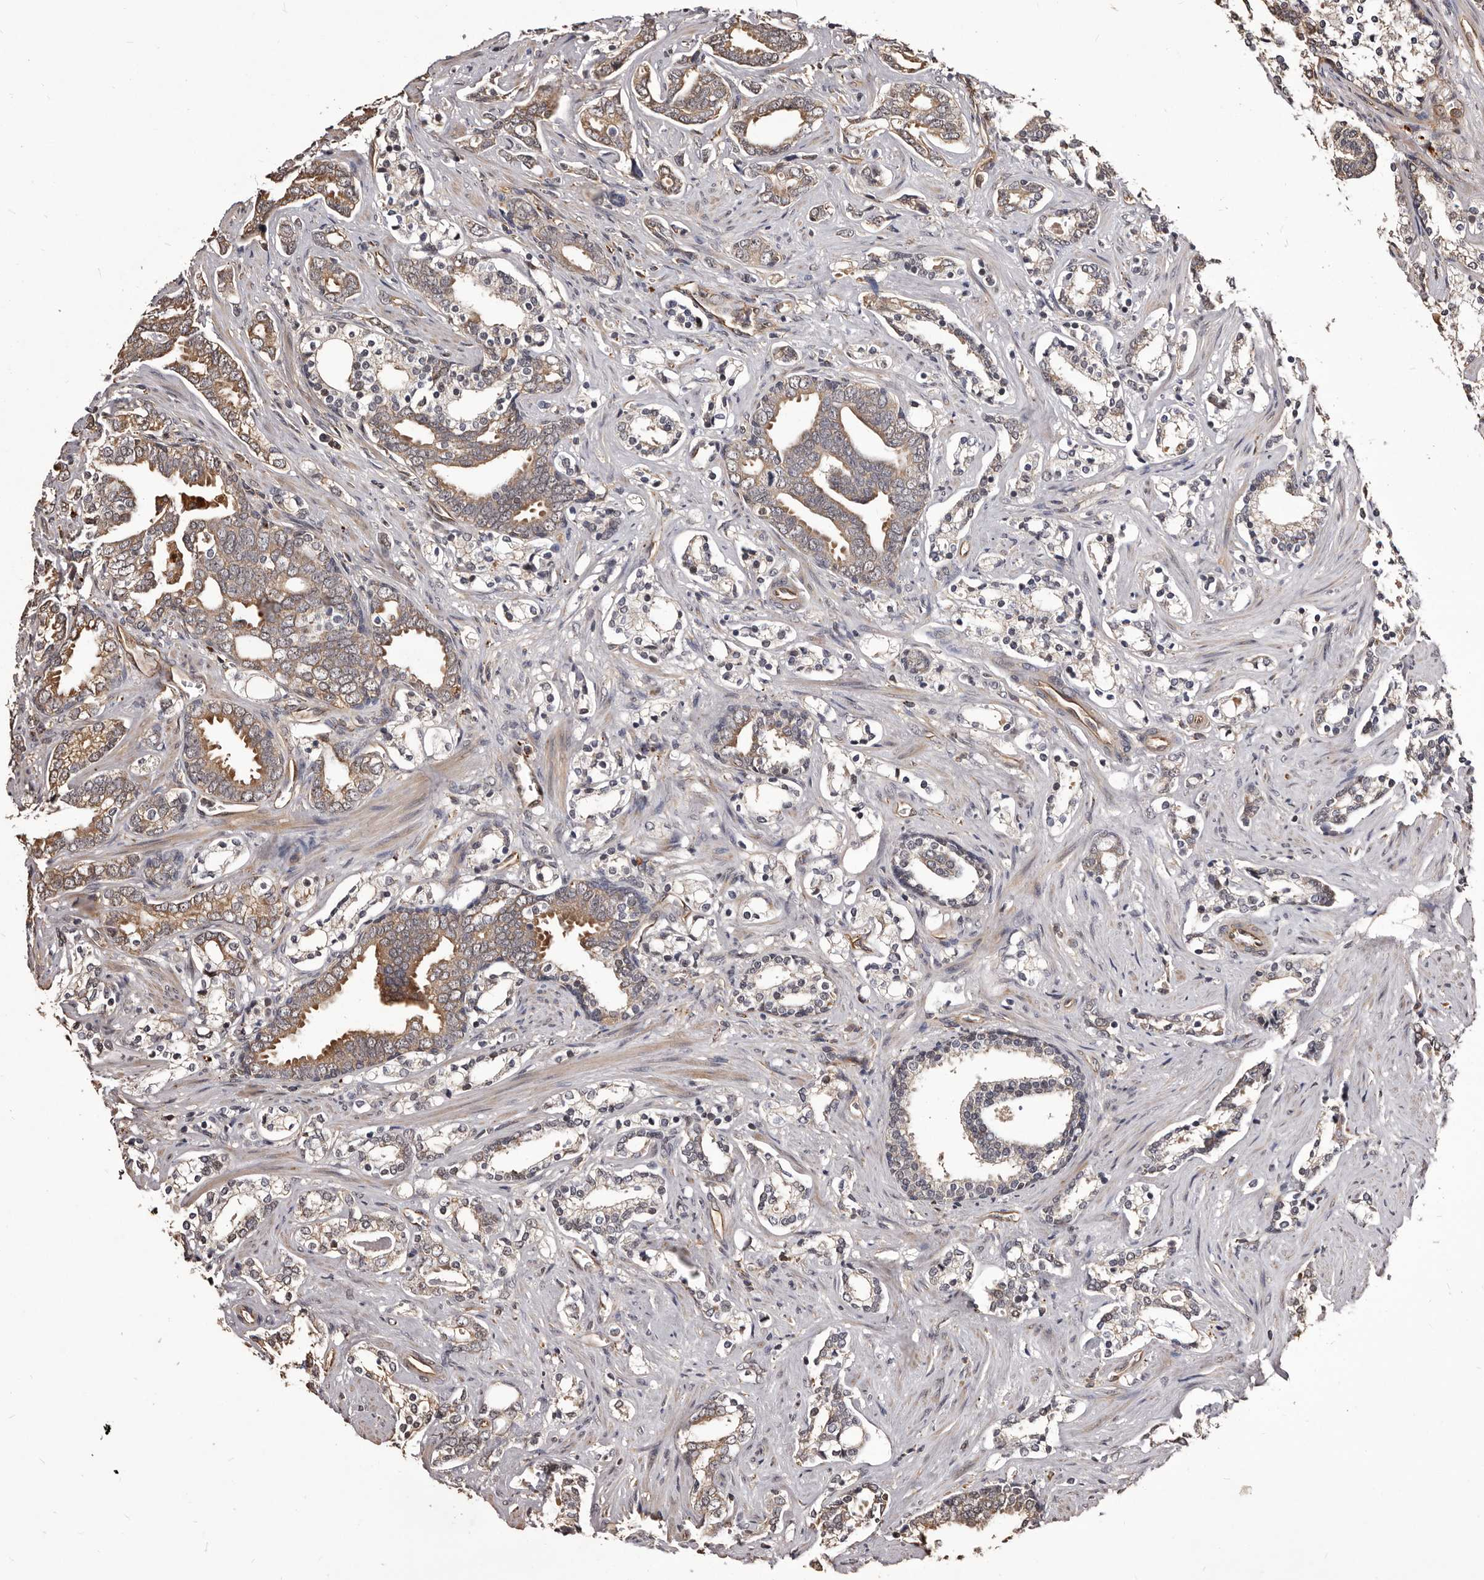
{"staining": {"intensity": "weak", "quantity": ">75%", "location": "cytoplasmic/membranous"}, "tissue": "prostate cancer", "cell_type": "Tumor cells", "image_type": "cancer", "snomed": [{"axis": "morphology", "description": "Adenocarcinoma, Medium grade"}, {"axis": "topography", "description": "Prostate"}], "caption": "Prostate medium-grade adenocarcinoma tissue demonstrates weak cytoplasmic/membranous expression in approximately >75% of tumor cells, visualized by immunohistochemistry. (IHC, brightfield microscopy, high magnification).", "gene": "ALPK1", "patient": {"sex": "male", "age": 67}}